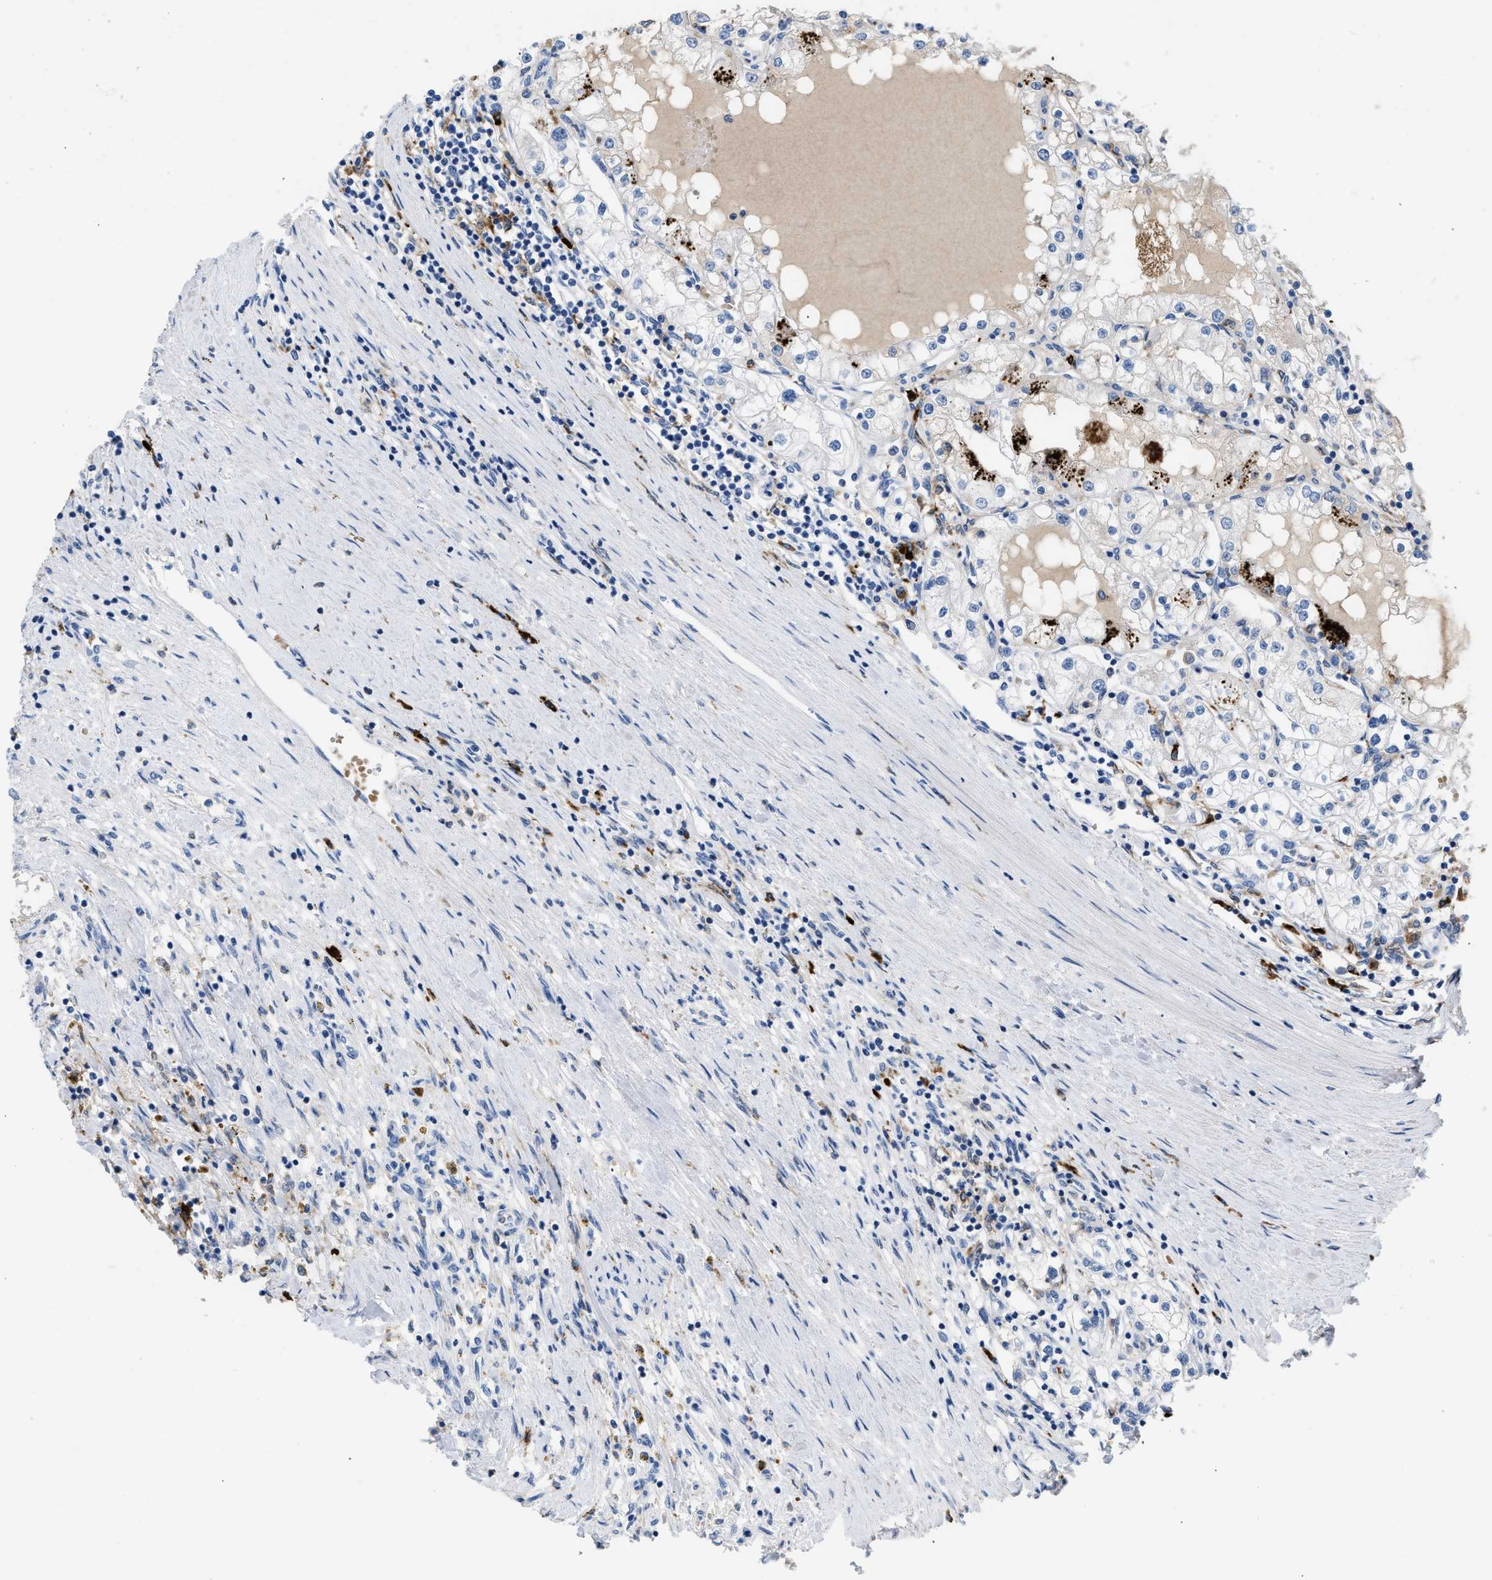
{"staining": {"intensity": "negative", "quantity": "none", "location": "none"}, "tissue": "renal cancer", "cell_type": "Tumor cells", "image_type": "cancer", "snomed": [{"axis": "morphology", "description": "Adenocarcinoma, NOS"}, {"axis": "topography", "description": "Kidney"}], "caption": "An immunohistochemistry photomicrograph of renal cancer (adenocarcinoma) is shown. There is no staining in tumor cells of renal cancer (adenocarcinoma).", "gene": "FGF18", "patient": {"sex": "male", "age": 68}}